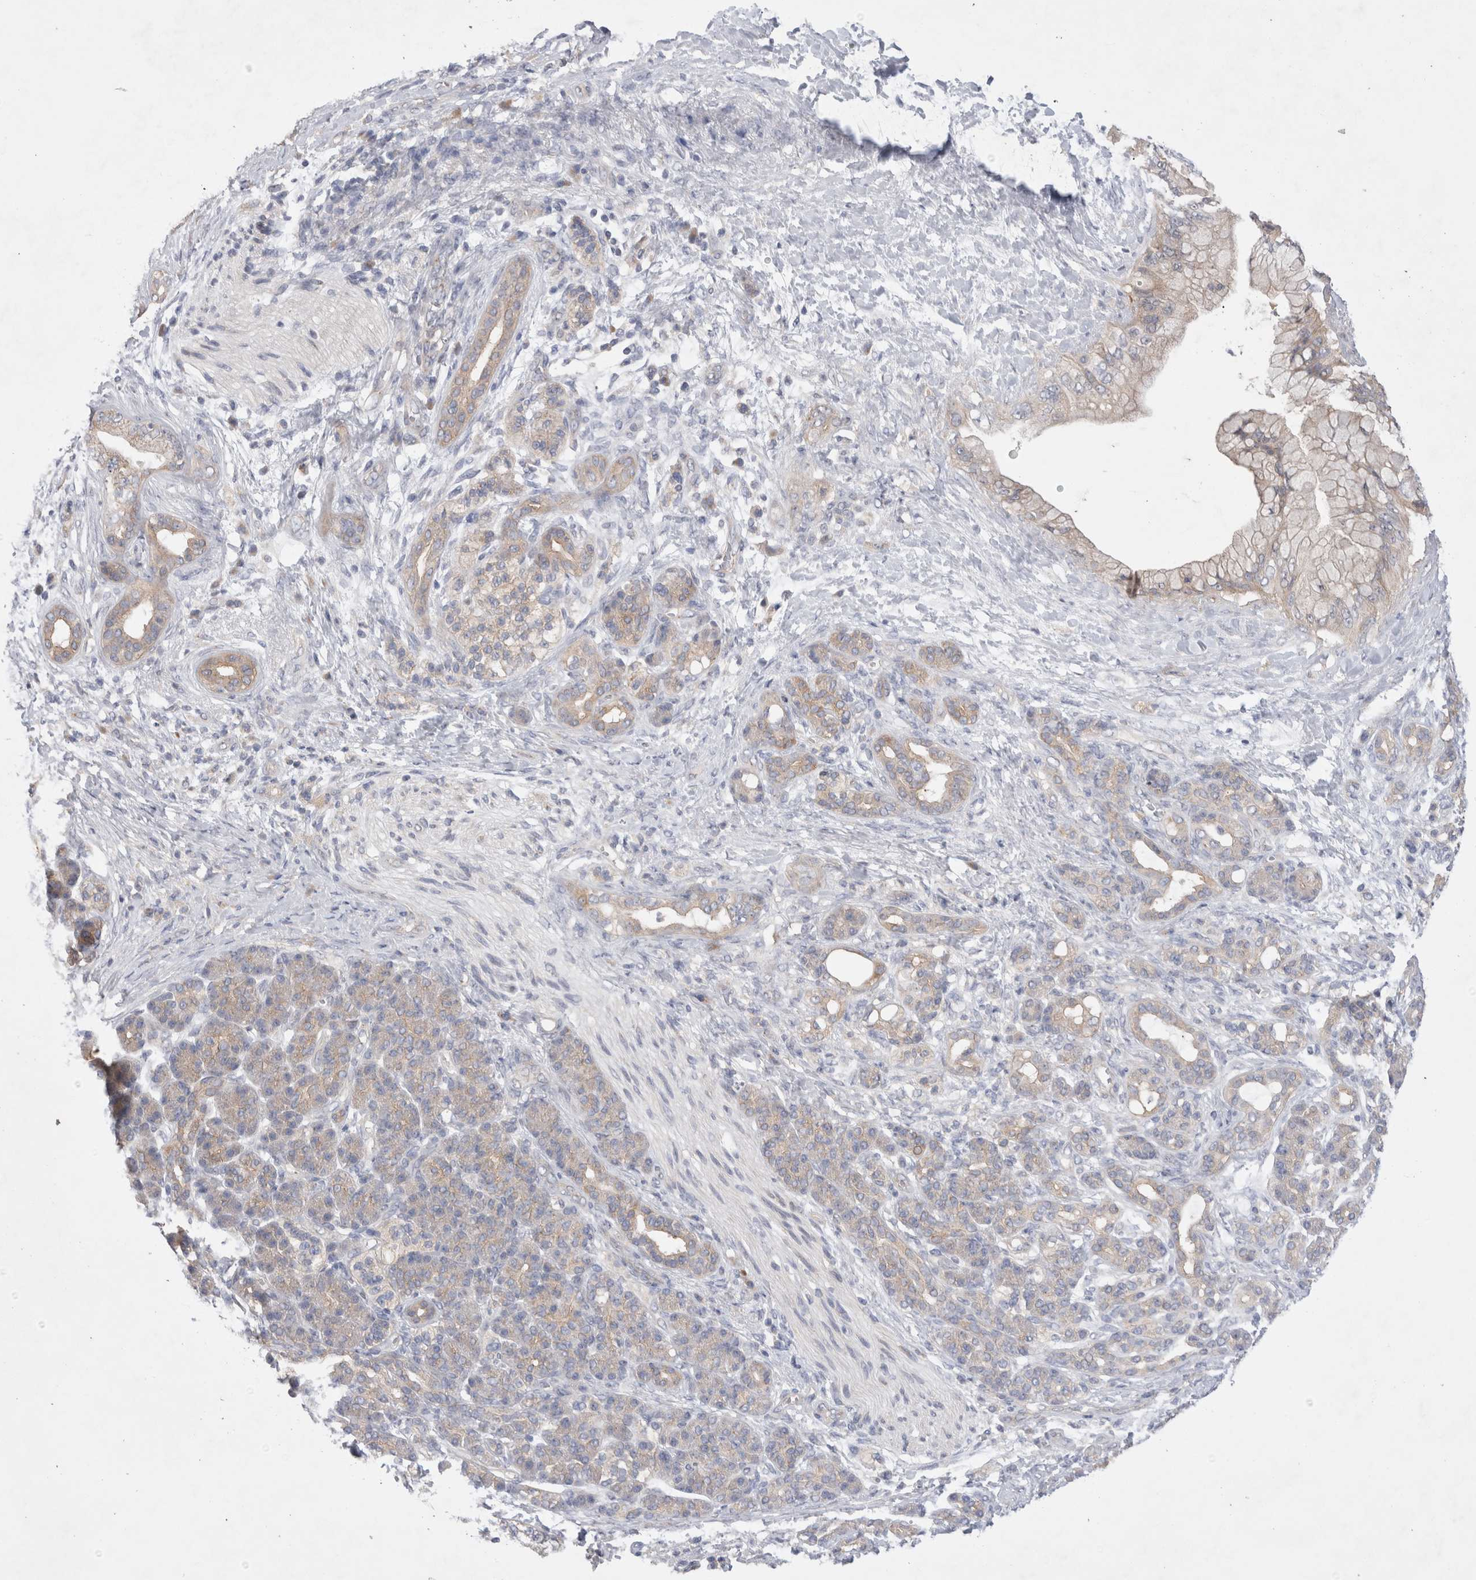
{"staining": {"intensity": "weak", "quantity": "25%-75%", "location": "cytoplasmic/membranous"}, "tissue": "pancreatic cancer", "cell_type": "Tumor cells", "image_type": "cancer", "snomed": [{"axis": "morphology", "description": "Adenocarcinoma, NOS"}, {"axis": "topography", "description": "Pancreas"}], "caption": "This histopathology image demonstrates immunohistochemistry (IHC) staining of human pancreatic adenocarcinoma, with low weak cytoplasmic/membranous positivity in approximately 25%-75% of tumor cells.", "gene": "IFT74", "patient": {"sex": "male", "age": 59}}